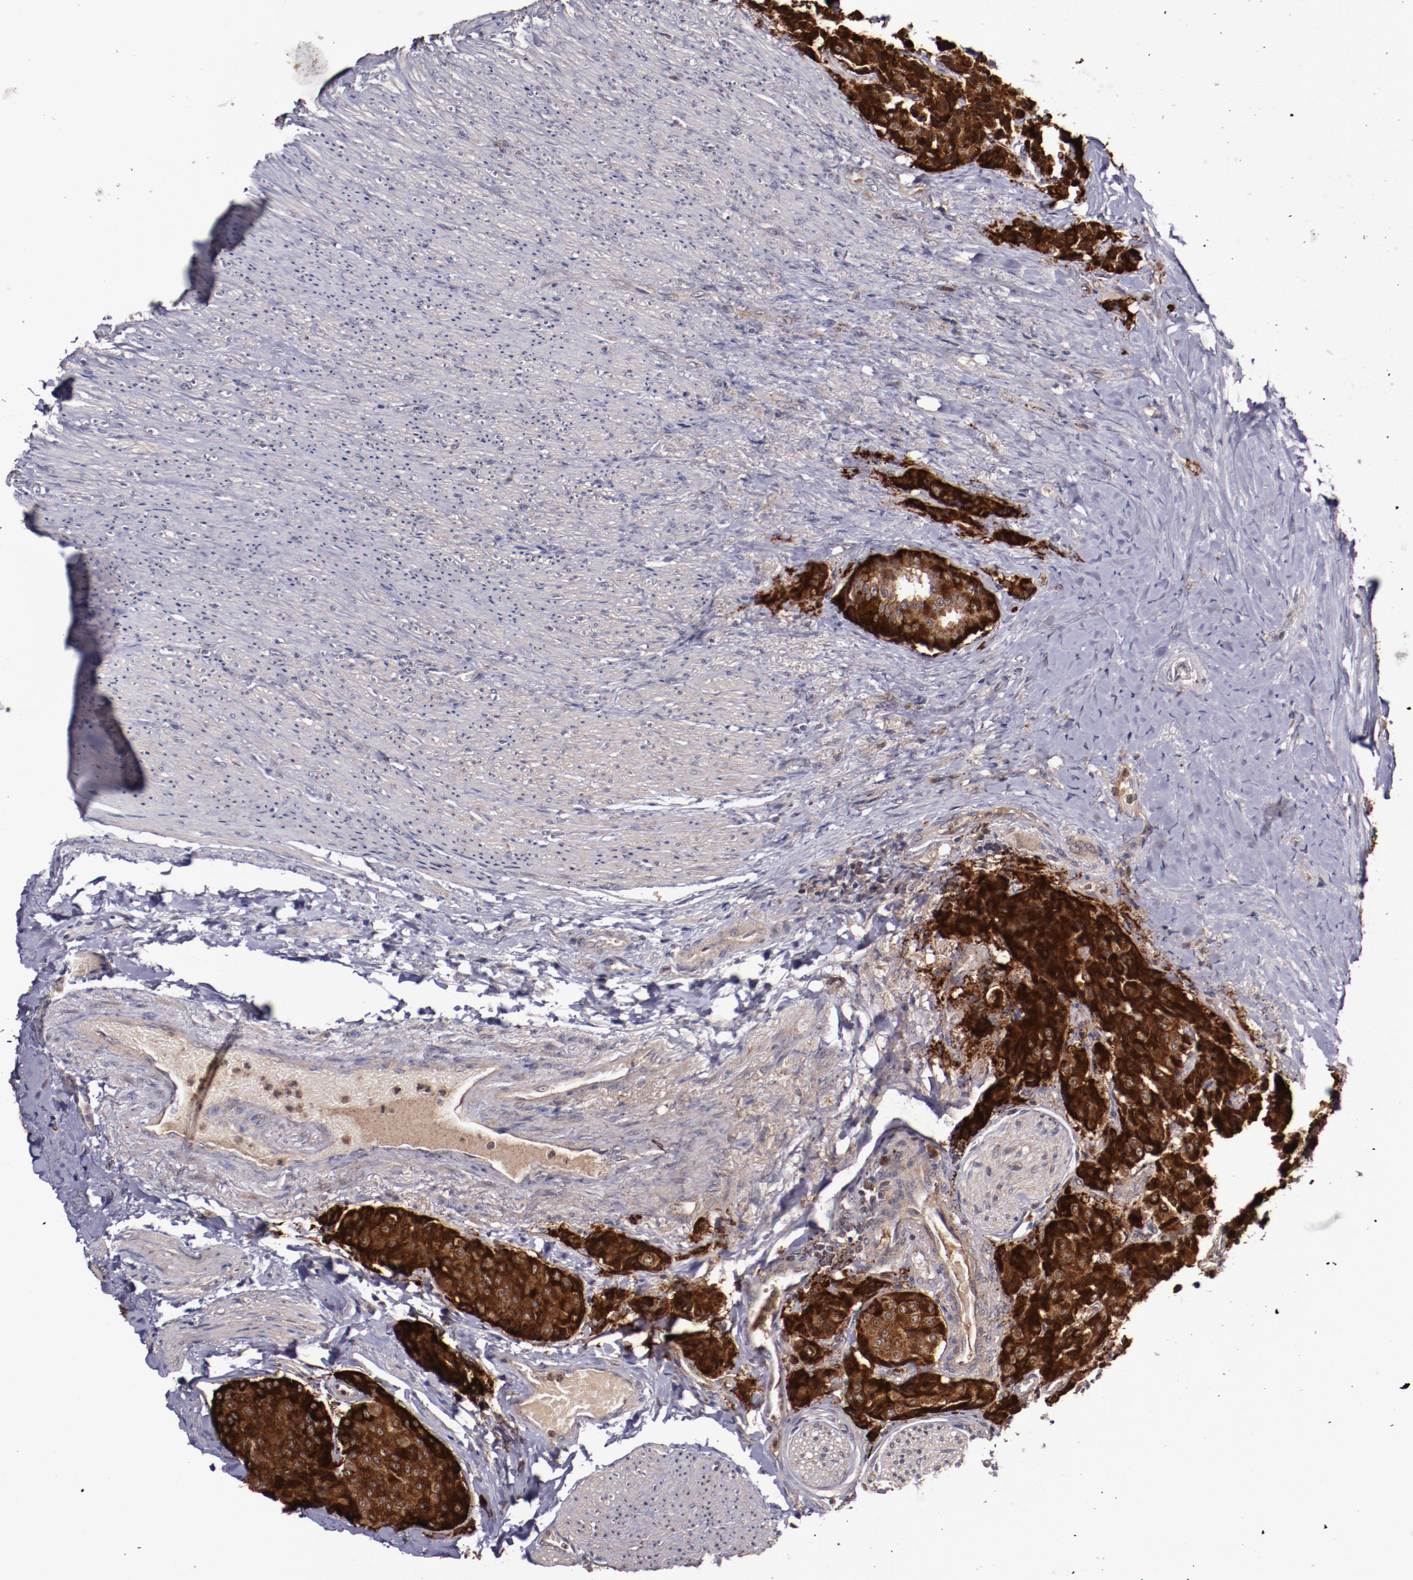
{"staining": {"intensity": "strong", "quantity": "25%-75%", "location": "cytoplasmic/membranous"}, "tissue": "carcinoid", "cell_type": "Tumor cells", "image_type": "cancer", "snomed": [{"axis": "morphology", "description": "Carcinoid, malignant, NOS"}, {"axis": "topography", "description": "Colon"}], "caption": "Strong cytoplasmic/membranous positivity is present in approximately 25%-75% of tumor cells in malignant carcinoid. Nuclei are stained in blue.", "gene": "FTSJ1", "patient": {"sex": "female", "age": 61}}